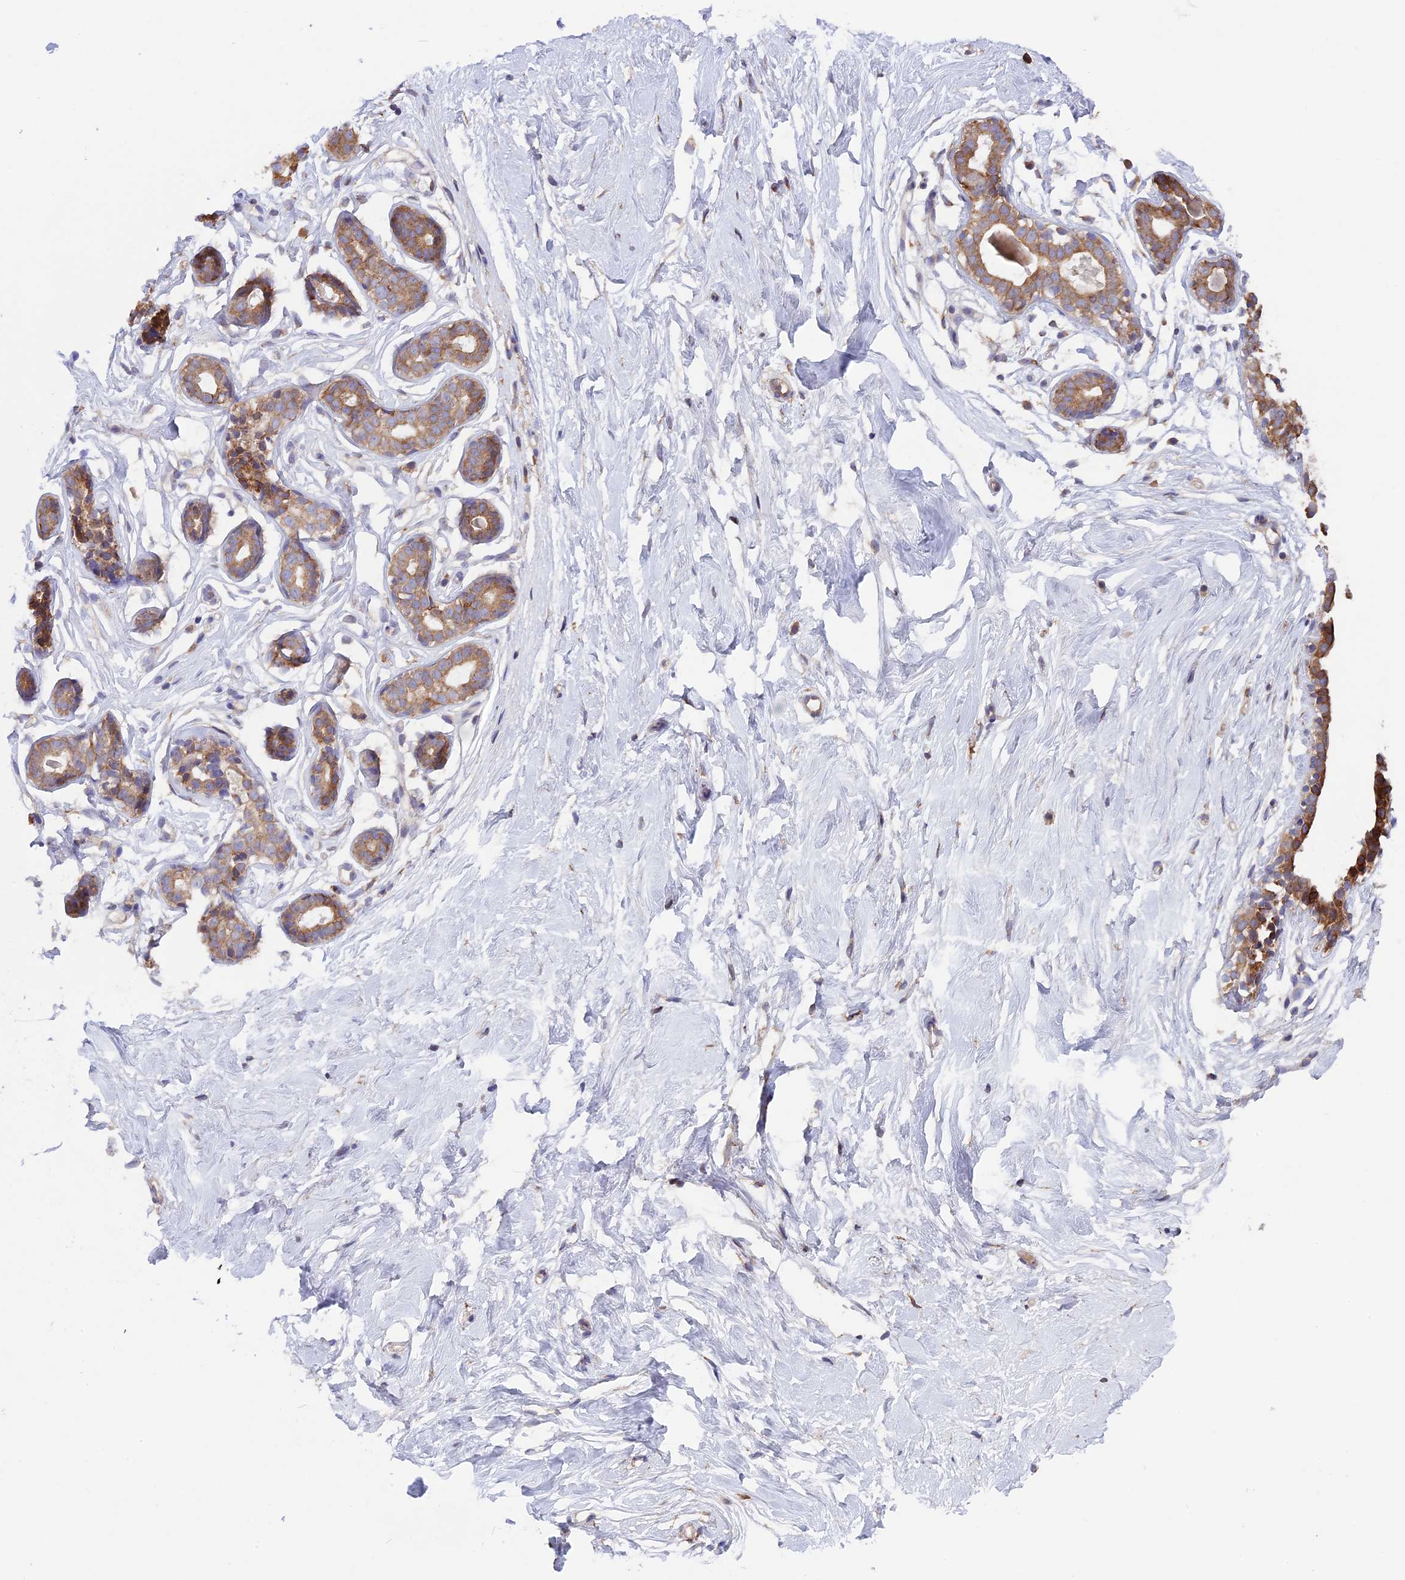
{"staining": {"intensity": "negative", "quantity": "none", "location": "none"}, "tissue": "breast", "cell_type": "Adipocytes", "image_type": "normal", "snomed": [{"axis": "morphology", "description": "Normal tissue, NOS"}, {"axis": "morphology", "description": "Adenoma, NOS"}, {"axis": "topography", "description": "Breast"}], "caption": "Immunohistochemistry of benign breast reveals no positivity in adipocytes.", "gene": "DMRTA2", "patient": {"sex": "female", "age": 23}}